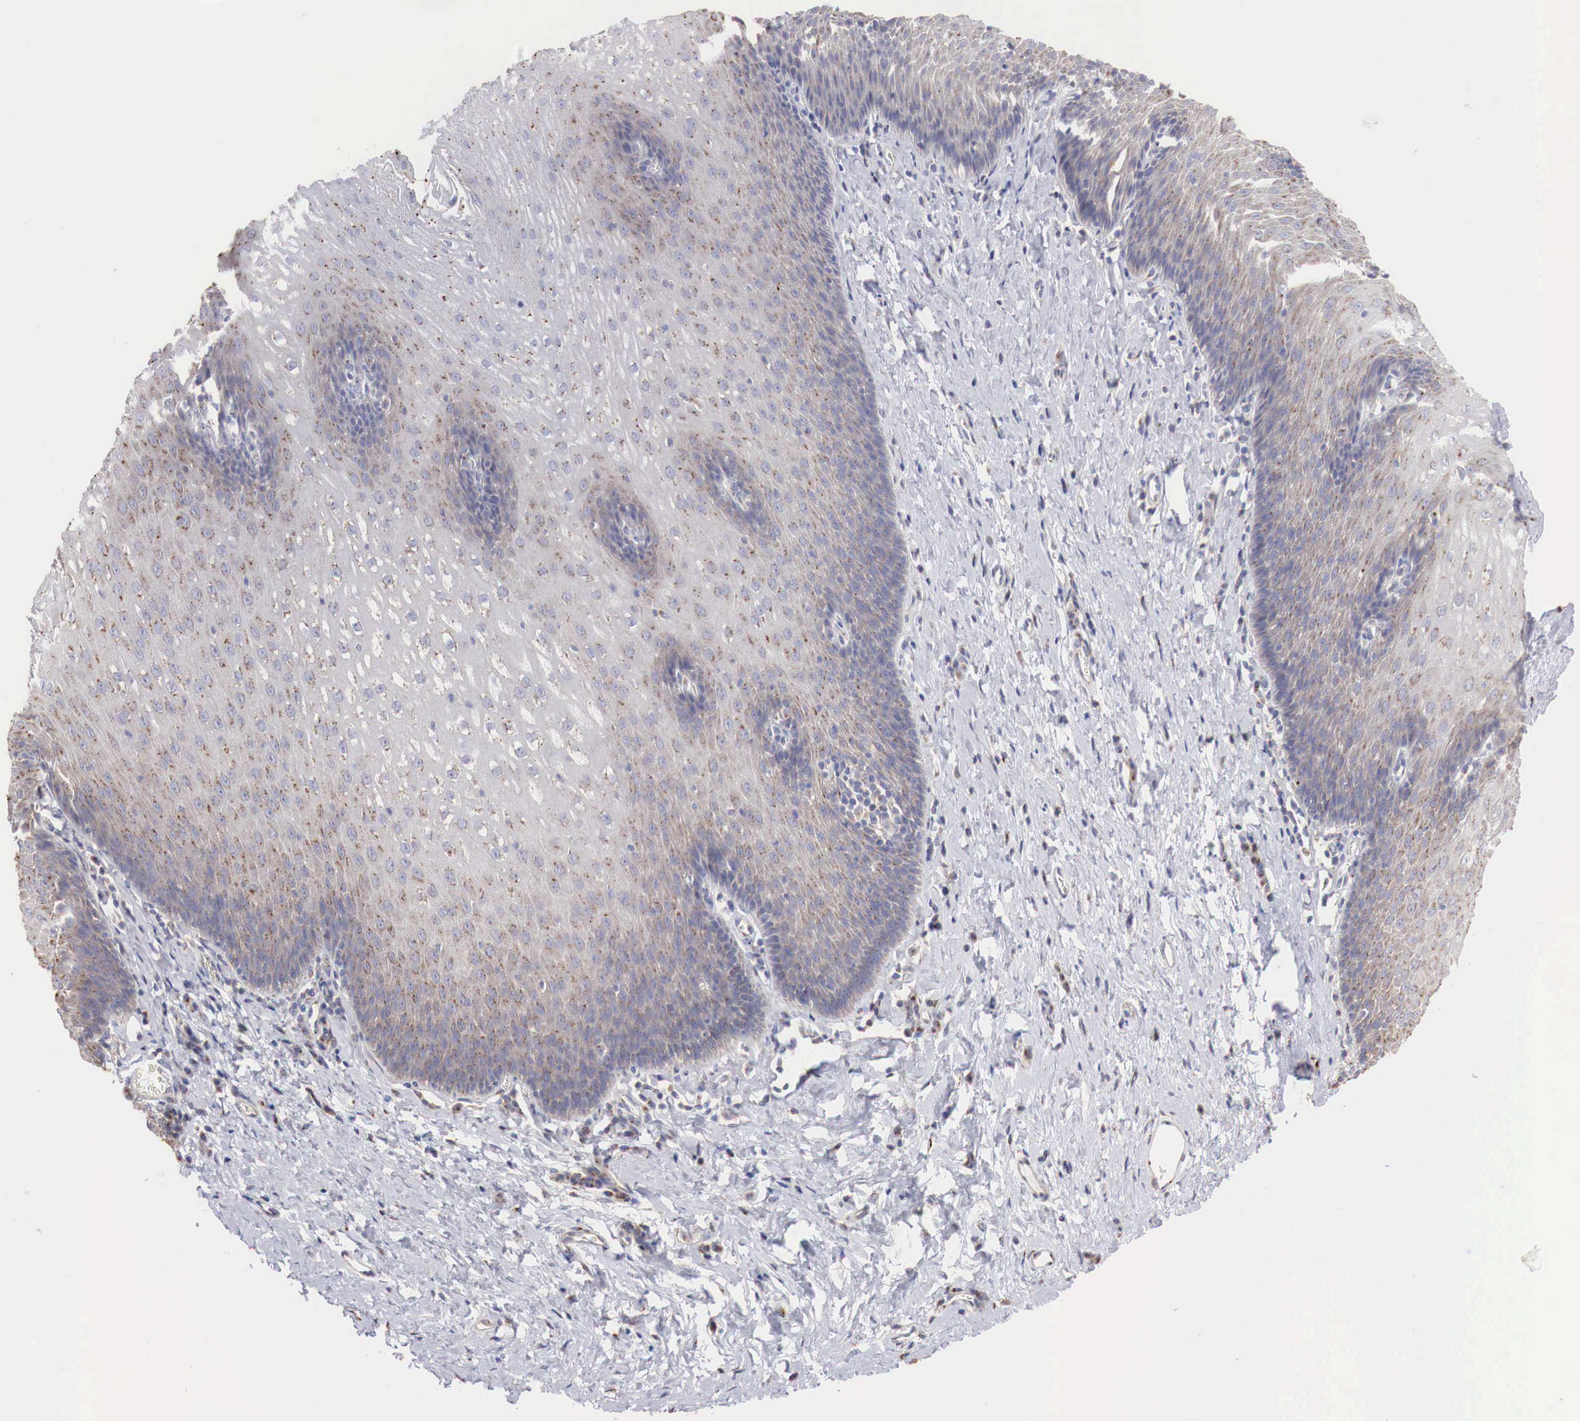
{"staining": {"intensity": "moderate", "quantity": "25%-75%", "location": "cytoplasmic/membranous"}, "tissue": "esophagus", "cell_type": "Squamous epithelial cells", "image_type": "normal", "snomed": [{"axis": "morphology", "description": "Normal tissue, NOS"}, {"axis": "topography", "description": "Esophagus"}], "caption": "Brown immunohistochemical staining in benign human esophagus demonstrates moderate cytoplasmic/membranous expression in approximately 25%-75% of squamous epithelial cells. (DAB (3,3'-diaminobenzidine) IHC, brown staining for protein, blue staining for nuclei).", "gene": "SYAP1", "patient": {"sex": "female", "age": 61}}